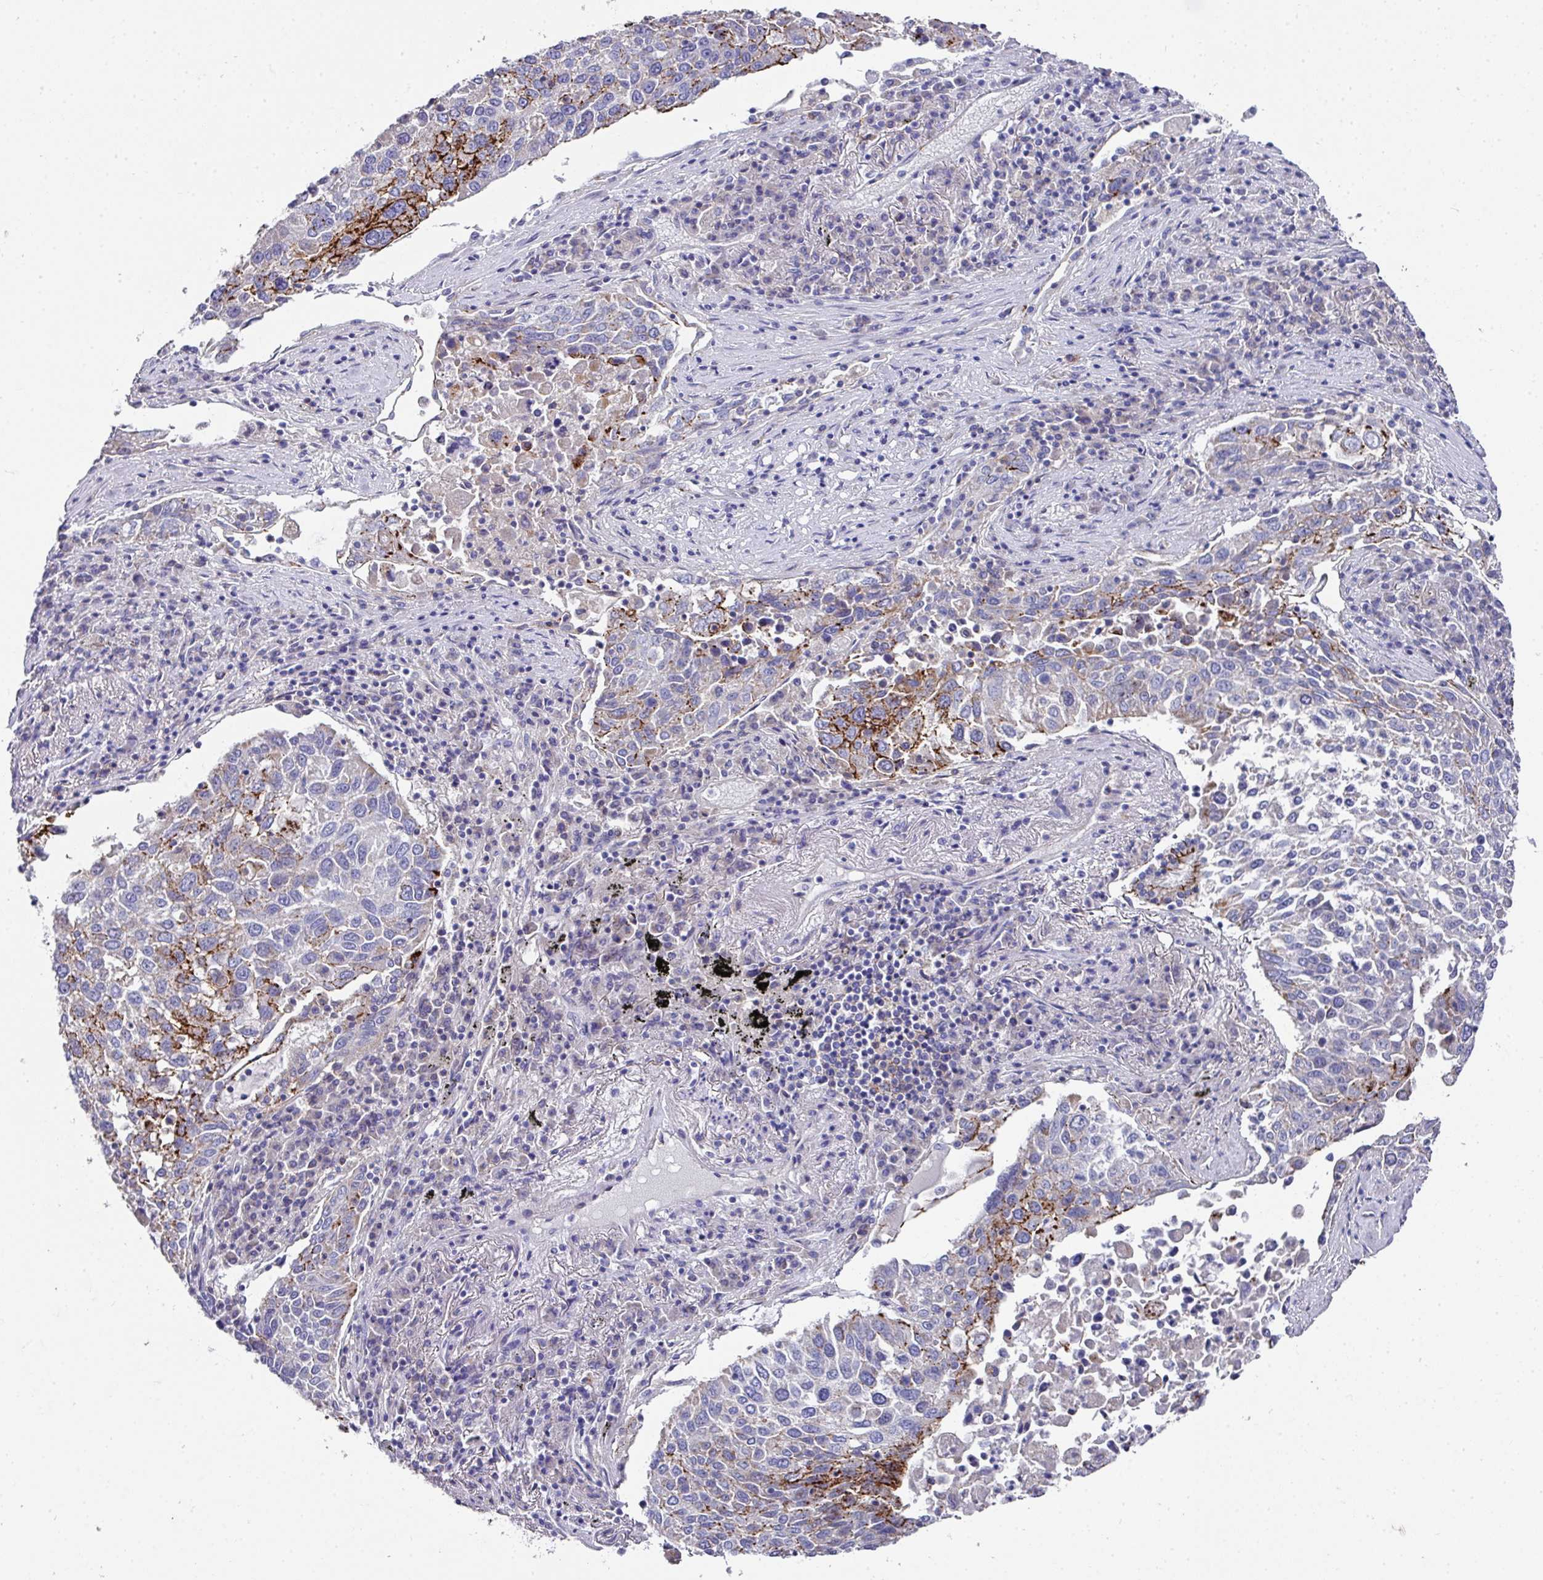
{"staining": {"intensity": "strong", "quantity": "<25%", "location": "cytoplasmic/membranous"}, "tissue": "lung cancer", "cell_type": "Tumor cells", "image_type": "cancer", "snomed": [{"axis": "morphology", "description": "Squamous cell carcinoma, NOS"}, {"axis": "topography", "description": "Lung"}], "caption": "Lung cancer (squamous cell carcinoma) stained with IHC shows strong cytoplasmic/membranous expression in about <25% of tumor cells.", "gene": "CLDN1", "patient": {"sex": "male", "age": 65}}